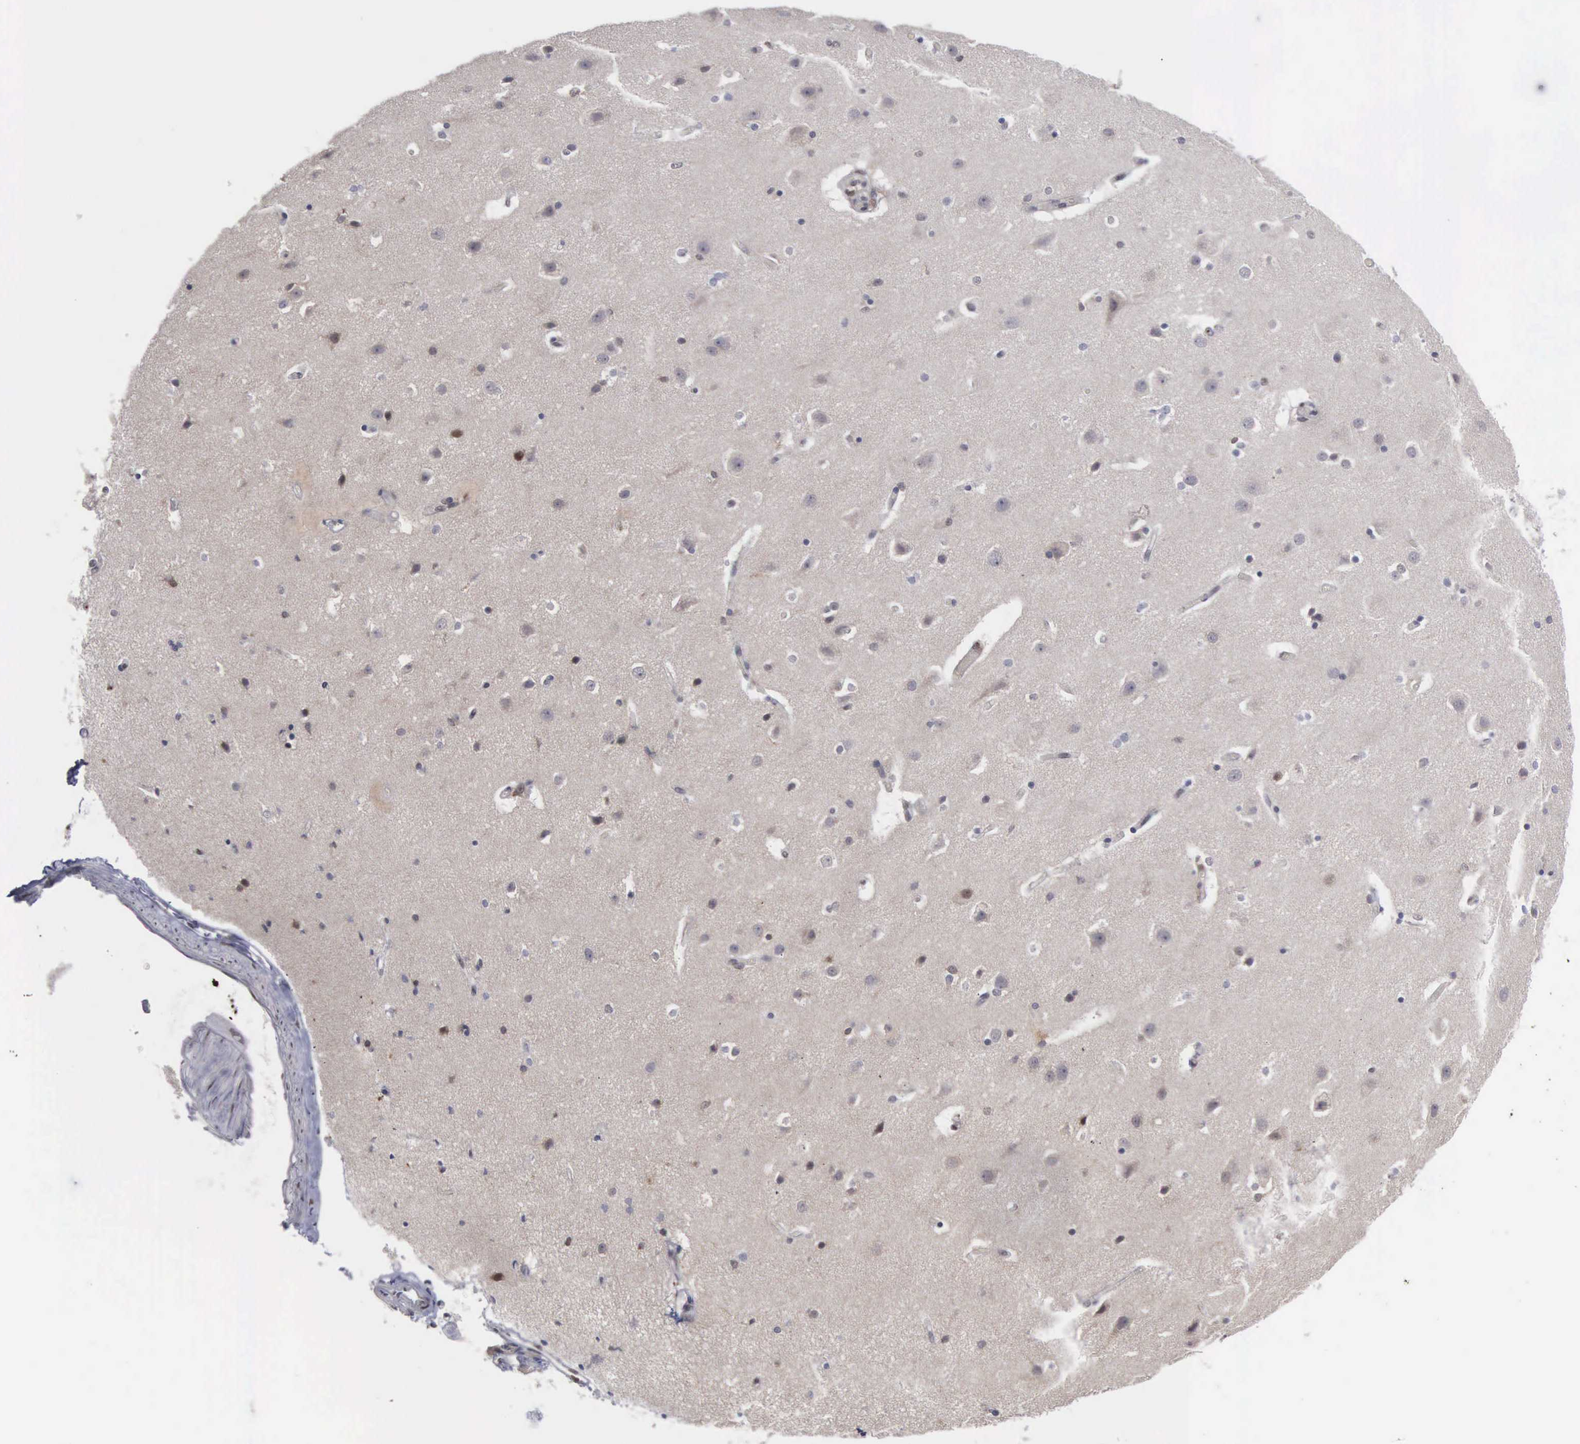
{"staining": {"intensity": "weak", "quantity": "<25%", "location": "cytoplasmic/membranous,nuclear"}, "tissue": "caudate", "cell_type": "Glial cells", "image_type": "normal", "snomed": [{"axis": "morphology", "description": "Normal tissue, NOS"}, {"axis": "topography", "description": "Lateral ventricle wall"}], "caption": "The micrograph displays no significant positivity in glial cells of caudate.", "gene": "TRMT5", "patient": {"sex": "female", "age": 54}}